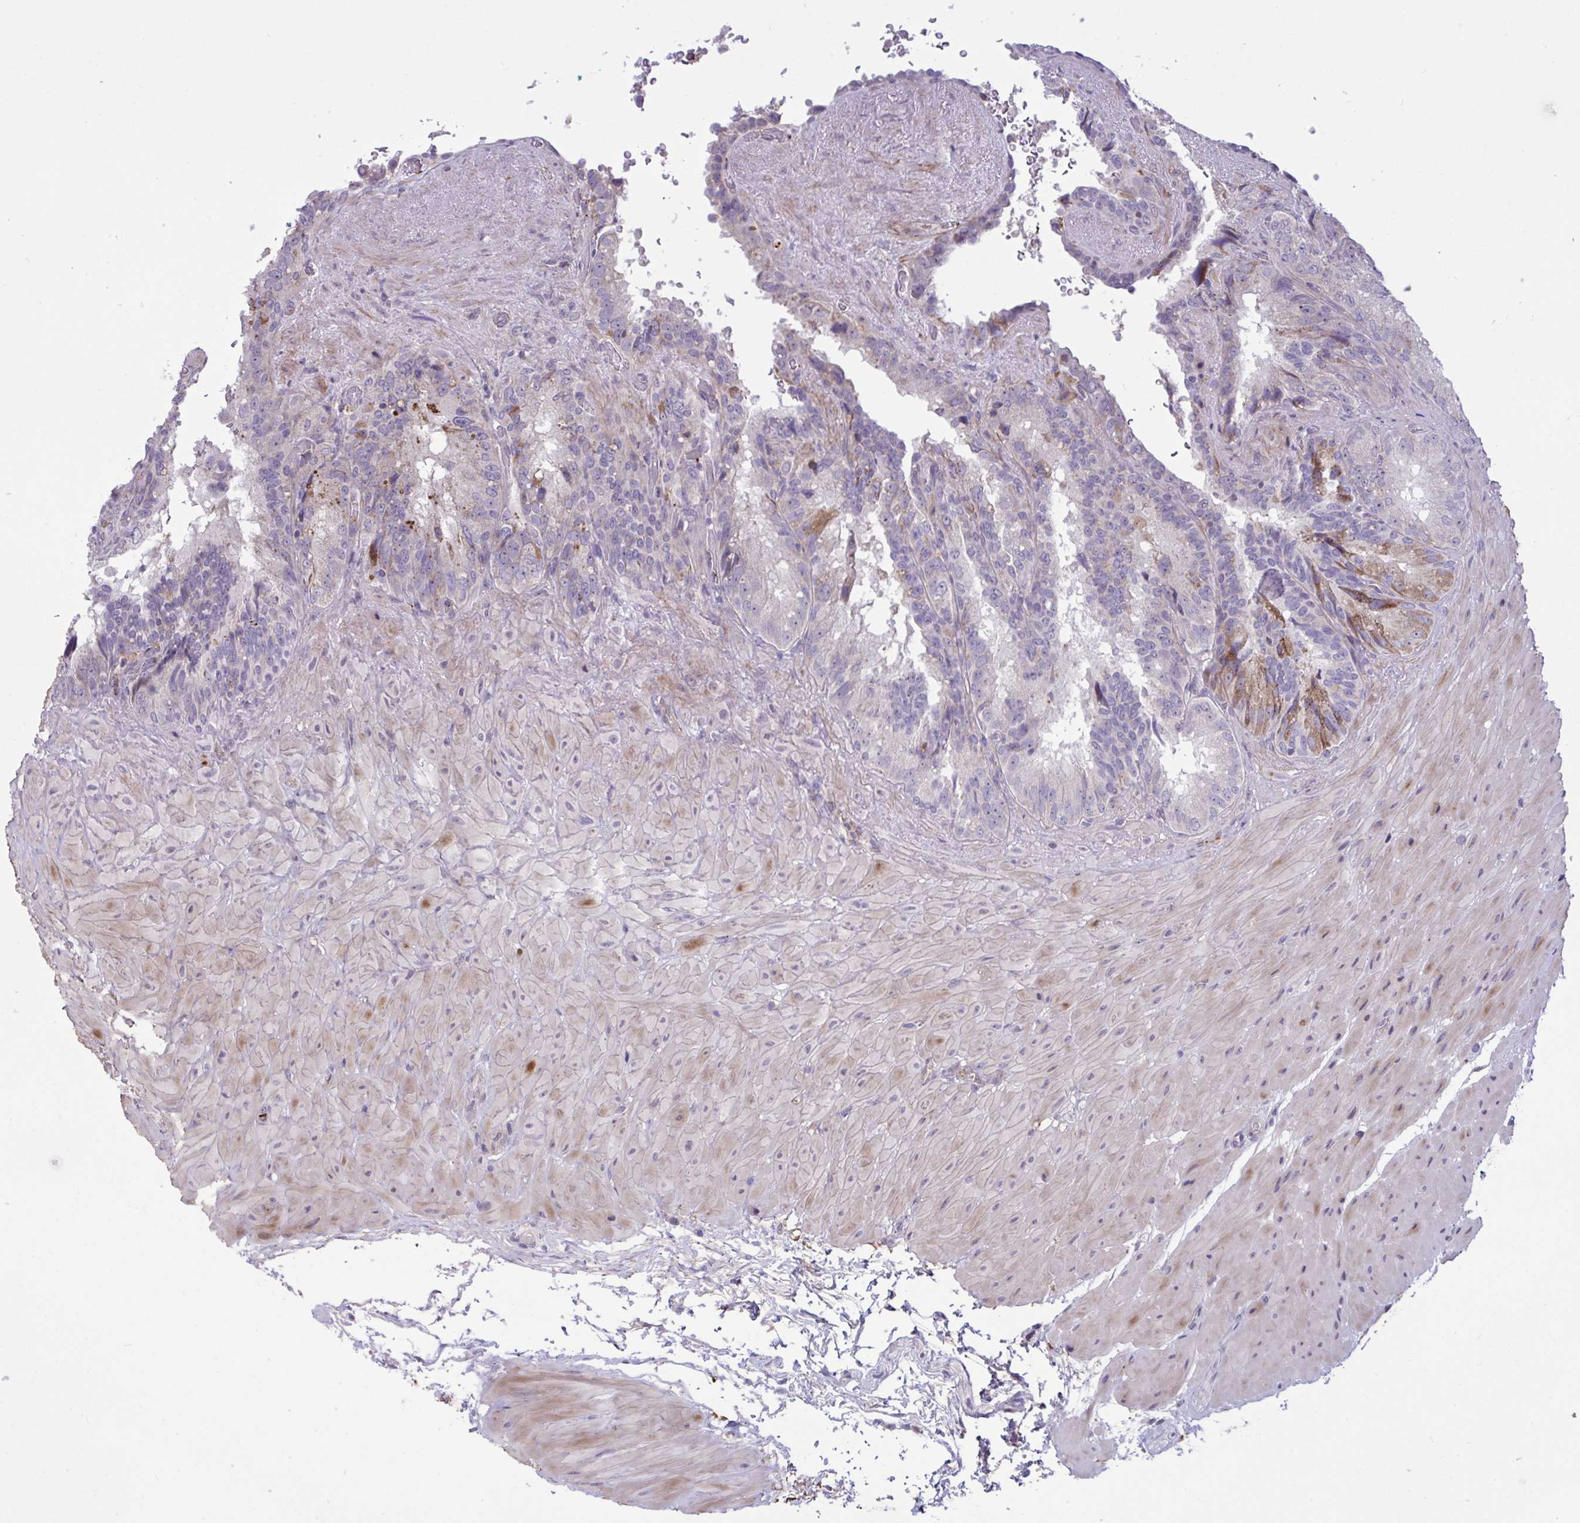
{"staining": {"intensity": "moderate", "quantity": "<25%", "location": "cytoplasmic/membranous"}, "tissue": "seminal vesicle", "cell_type": "Glandular cells", "image_type": "normal", "snomed": [{"axis": "morphology", "description": "Normal tissue, NOS"}, {"axis": "topography", "description": "Seminal veicle"}], "caption": "Moderate cytoplasmic/membranous protein expression is appreciated in about <25% of glandular cells in seminal vesicle.", "gene": "CD101", "patient": {"sex": "male", "age": 60}}